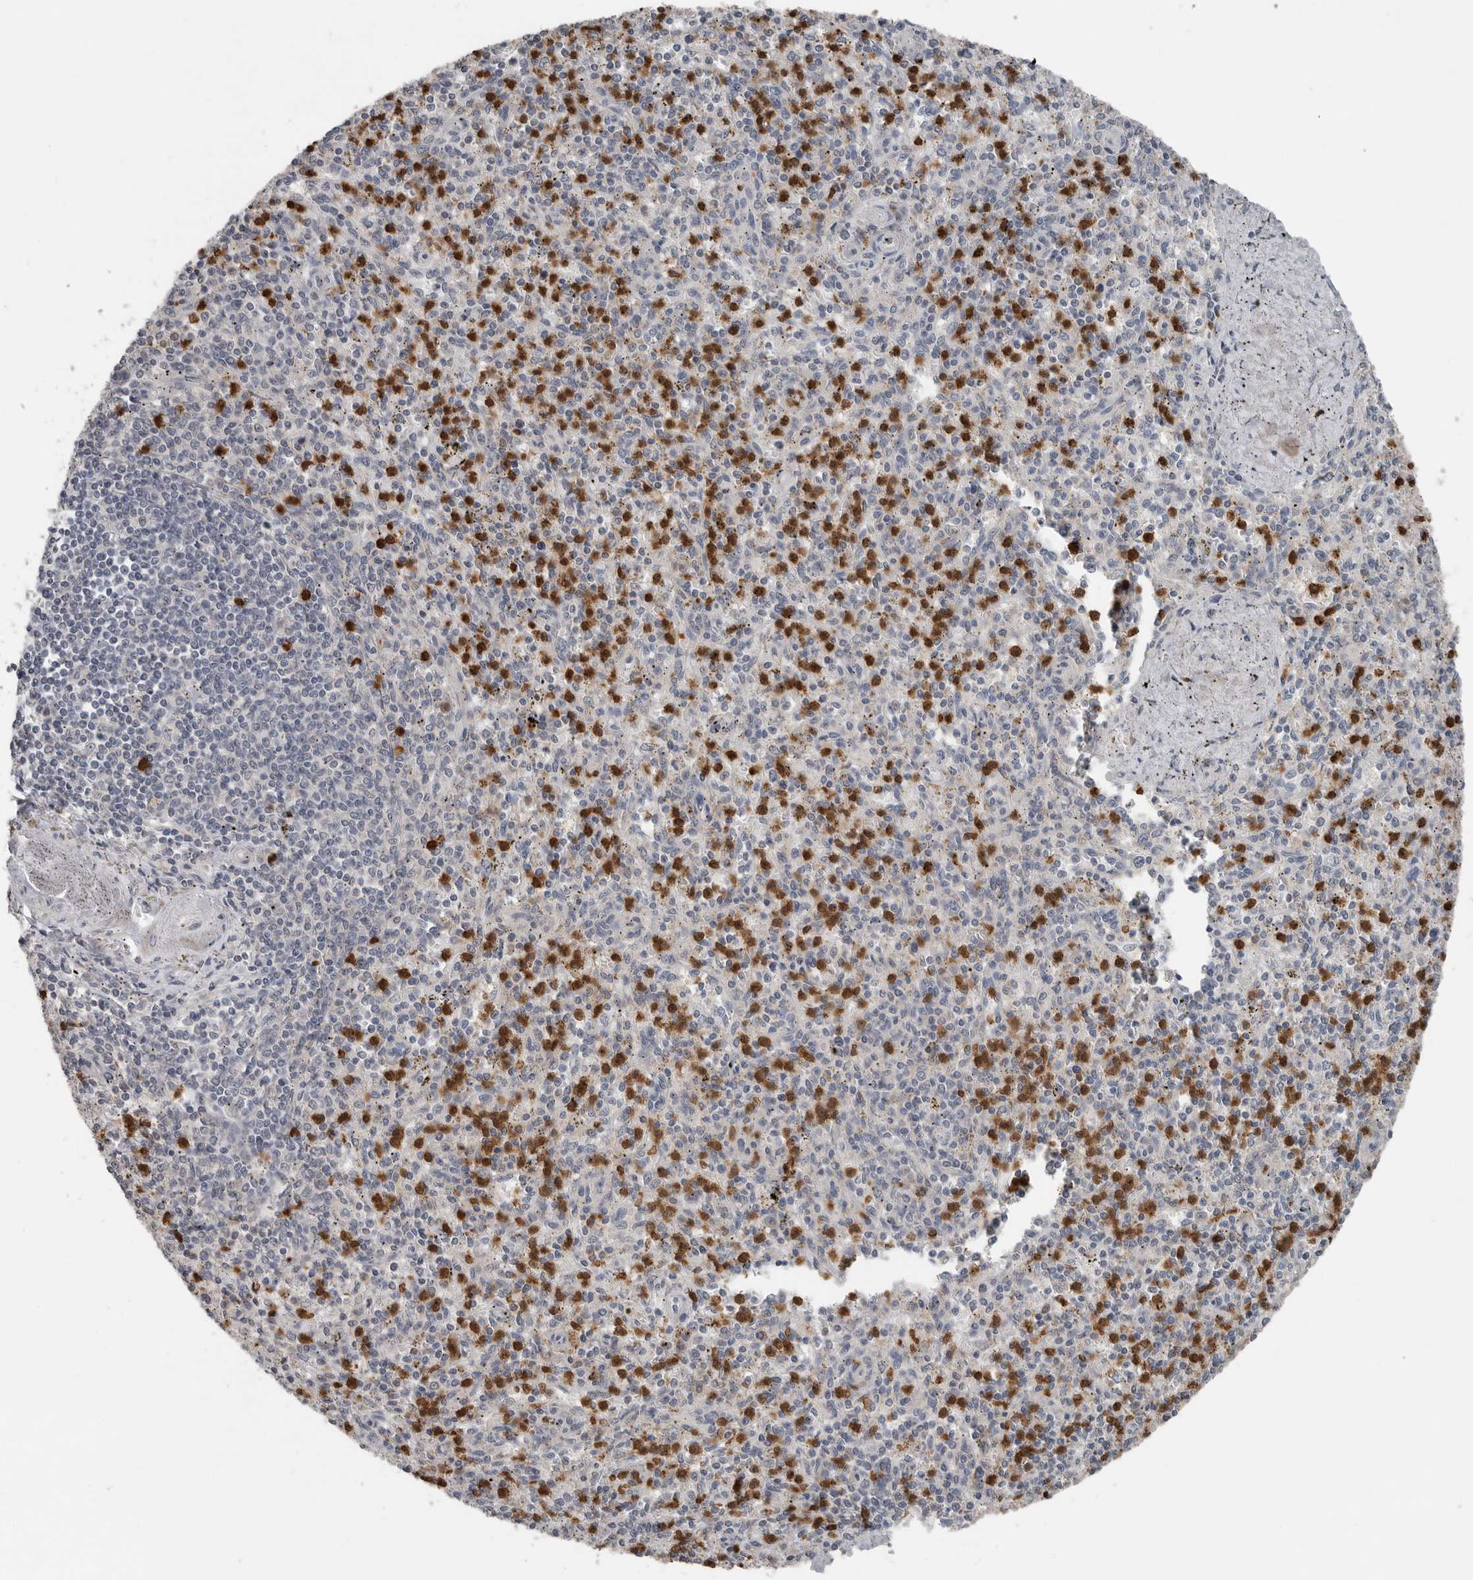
{"staining": {"intensity": "strong", "quantity": "25%-75%", "location": "cytoplasmic/membranous,nuclear"}, "tissue": "spleen", "cell_type": "Cells in red pulp", "image_type": "normal", "snomed": [{"axis": "morphology", "description": "Normal tissue, NOS"}, {"axis": "topography", "description": "Spleen"}], "caption": "Spleen stained with IHC displays strong cytoplasmic/membranous,nuclear expression in approximately 25%-75% of cells in red pulp.", "gene": "SCP2", "patient": {"sex": "male", "age": 72}}